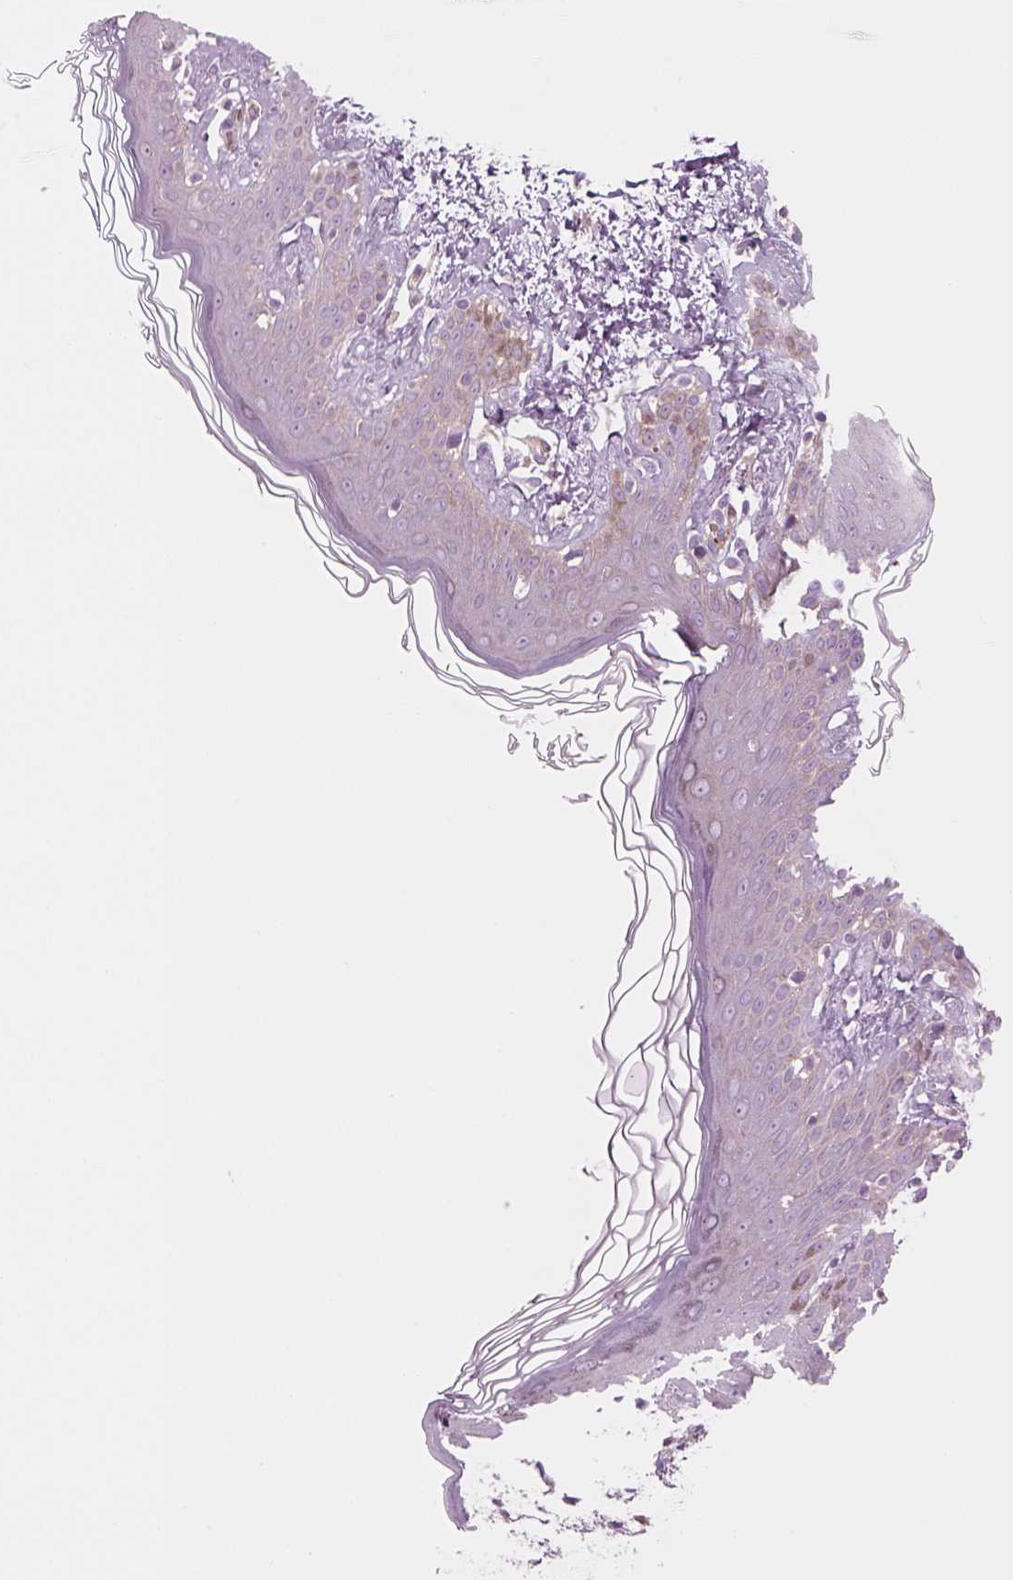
{"staining": {"intensity": "weak", "quantity": "<25%", "location": "cytoplasmic/membranous"}, "tissue": "skin cancer", "cell_type": "Tumor cells", "image_type": "cancer", "snomed": [{"axis": "morphology", "description": "Basal cell carcinoma"}, {"axis": "topography", "description": "Skin"}], "caption": "High magnification brightfield microscopy of skin cancer (basal cell carcinoma) stained with DAB (brown) and counterstained with hematoxylin (blue): tumor cells show no significant expression. Brightfield microscopy of immunohistochemistry (IHC) stained with DAB (brown) and hematoxylin (blue), captured at high magnification.", "gene": "SLC2A3", "patient": {"sex": "male", "age": 85}}